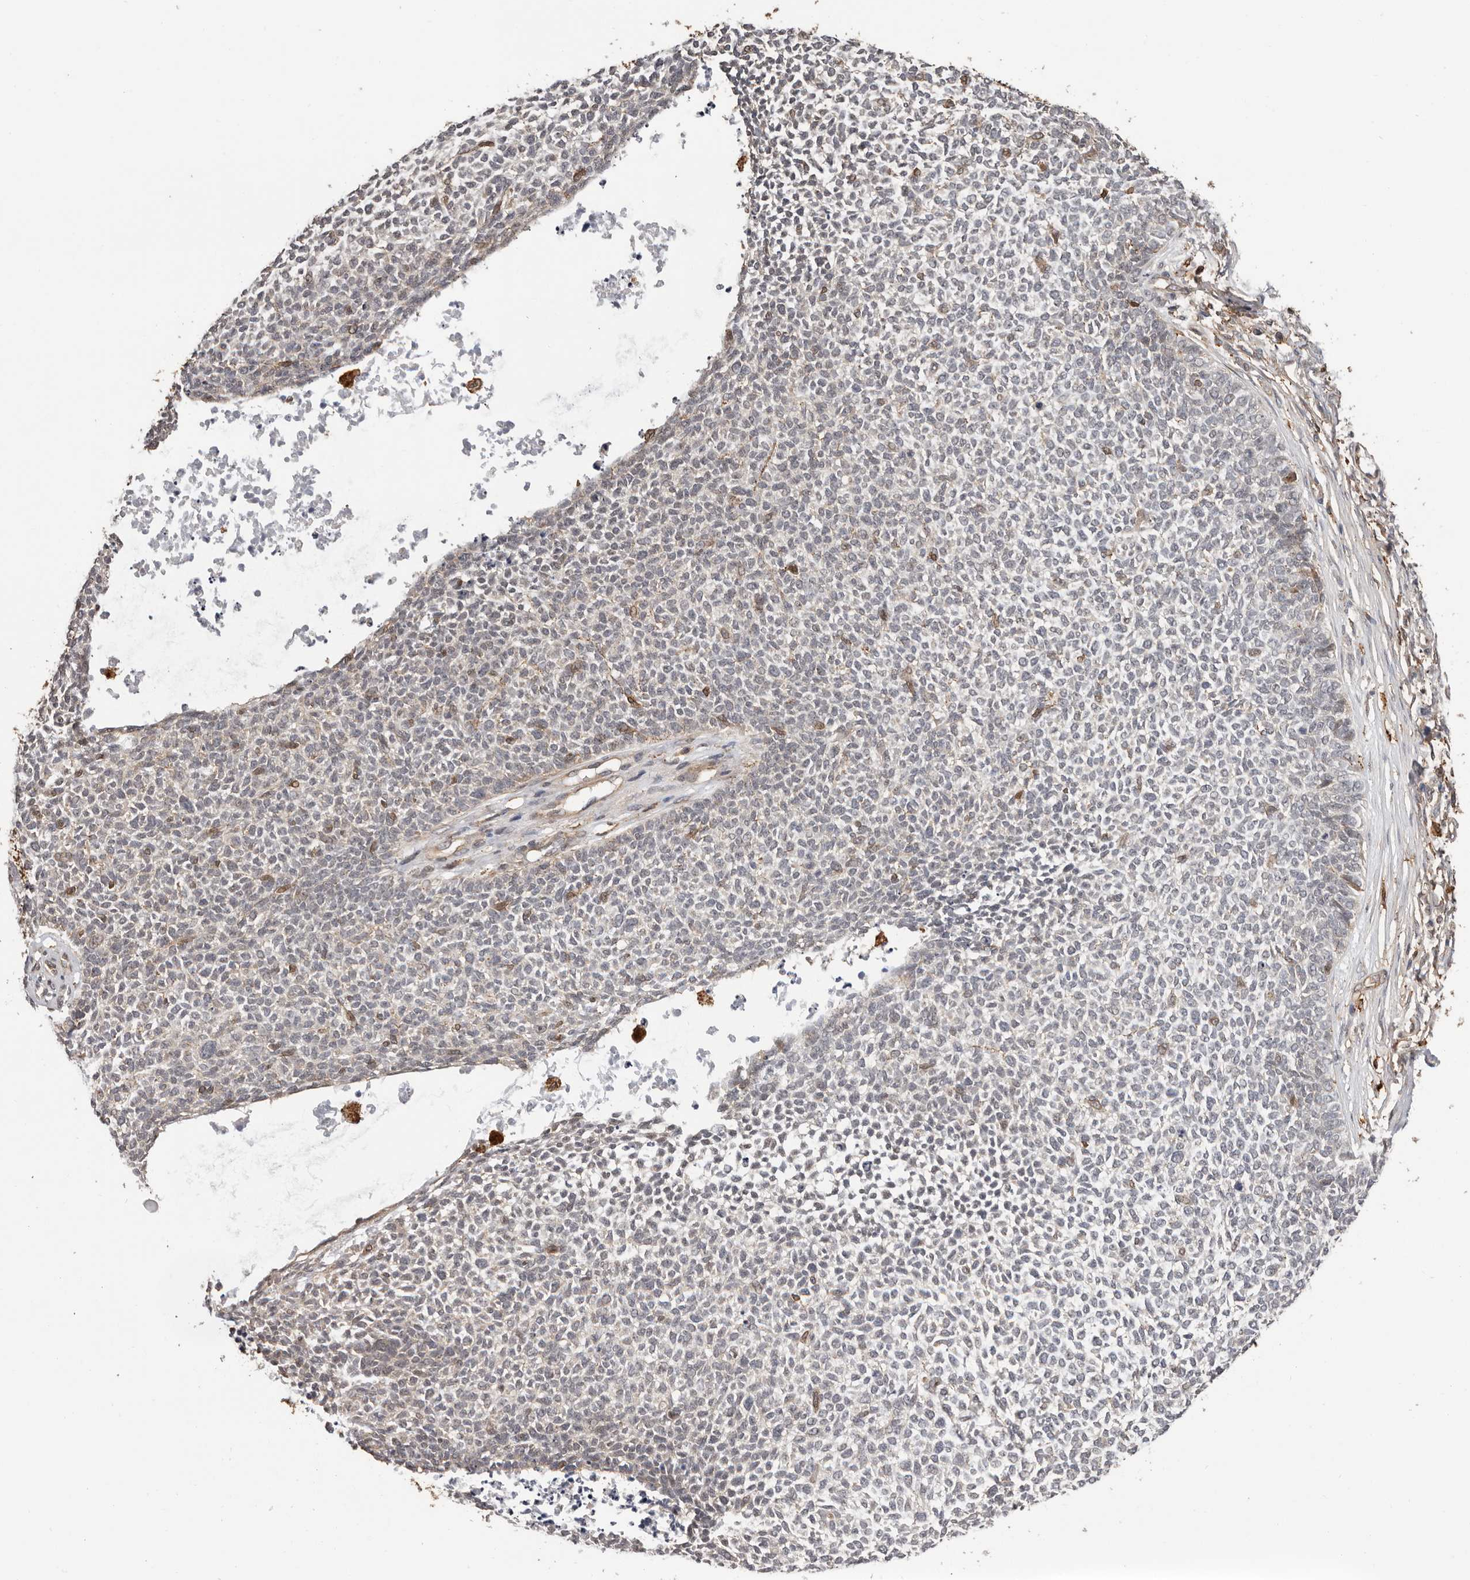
{"staining": {"intensity": "negative", "quantity": "none", "location": "none"}, "tissue": "skin cancer", "cell_type": "Tumor cells", "image_type": "cancer", "snomed": [{"axis": "morphology", "description": "Basal cell carcinoma"}, {"axis": "topography", "description": "Skin"}], "caption": "Photomicrograph shows no significant protein expression in tumor cells of skin basal cell carcinoma.", "gene": "PRR12", "patient": {"sex": "female", "age": 84}}